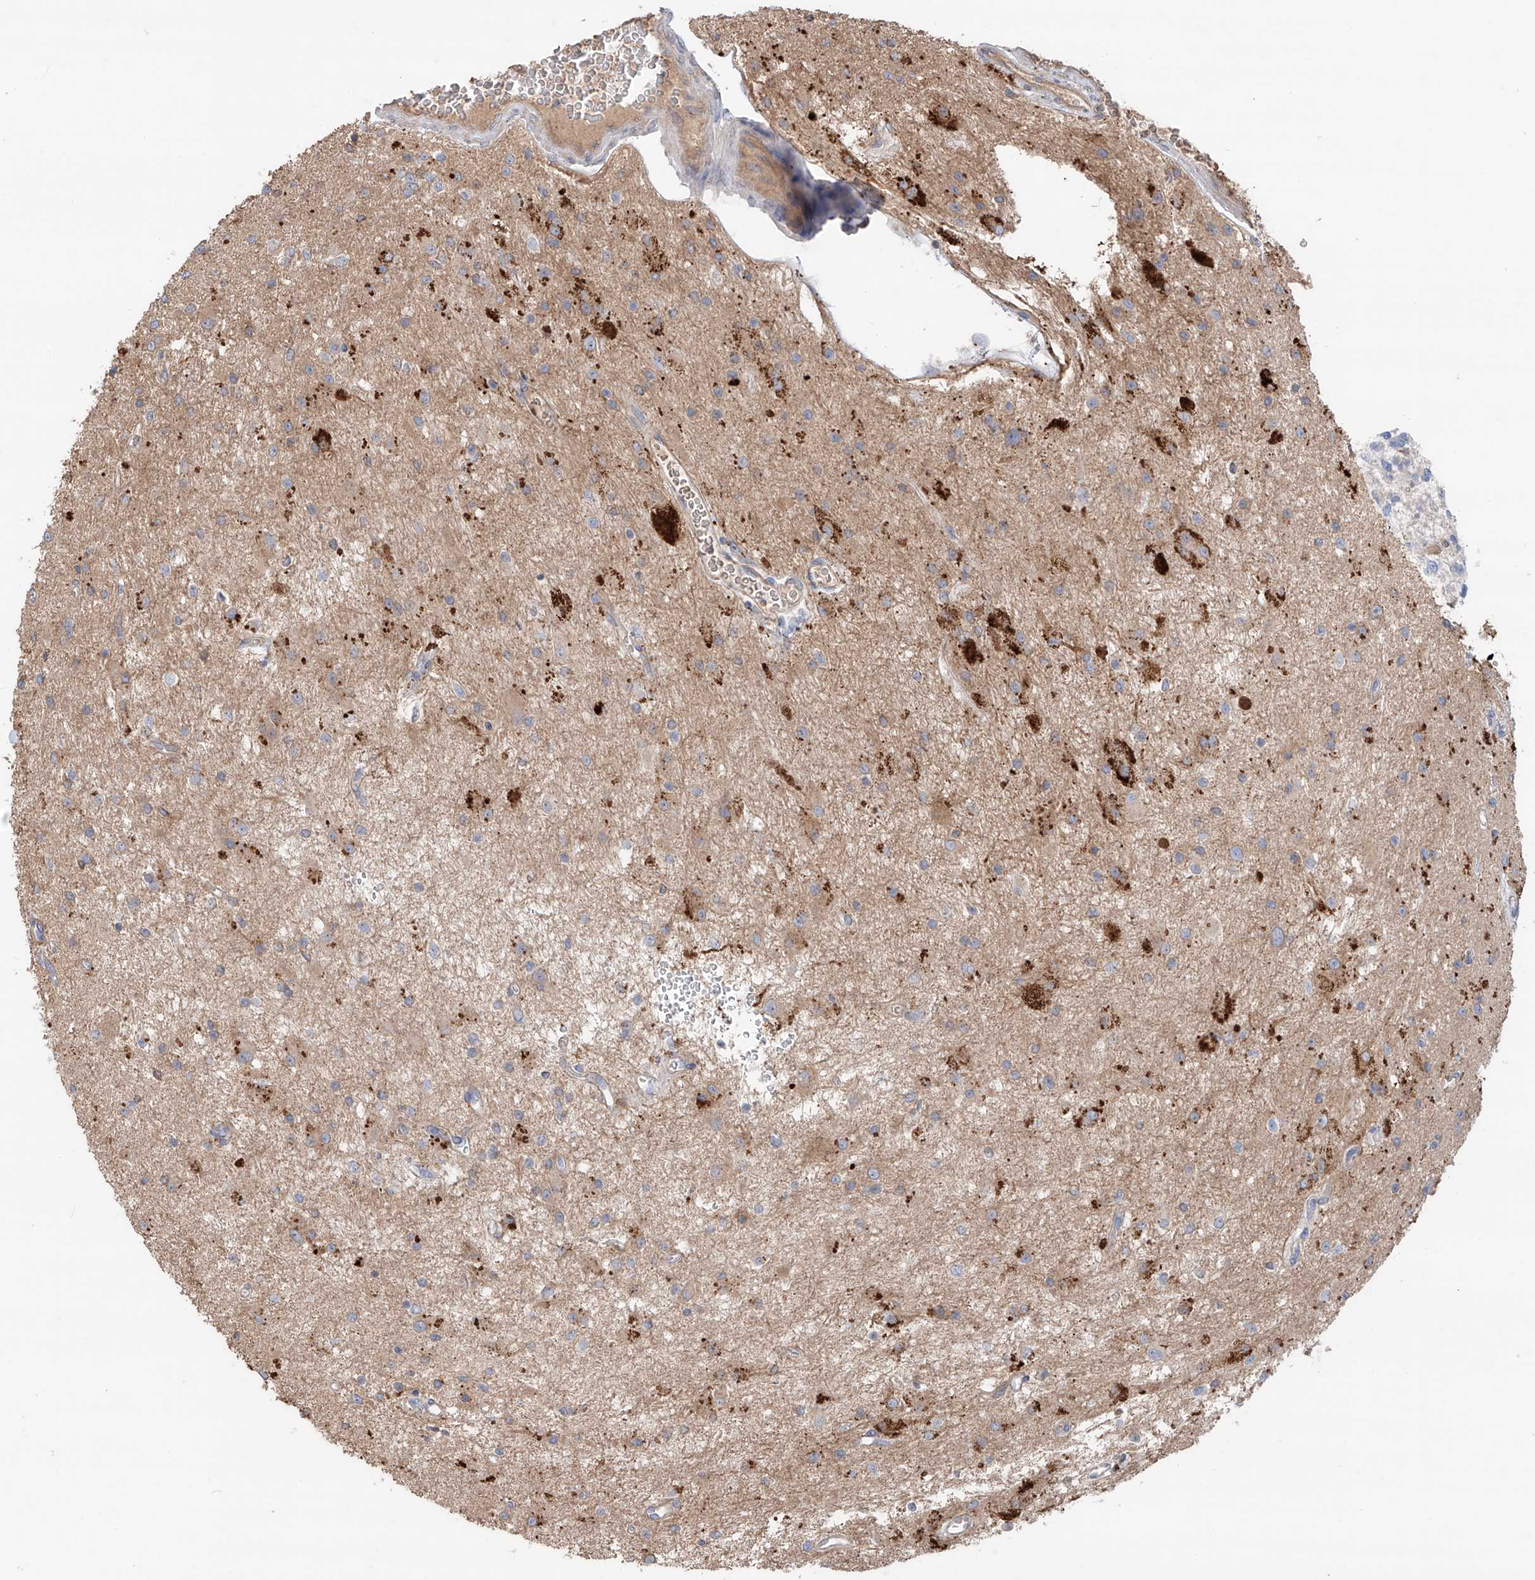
{"staining": {"intensity": "weak", "quantity": "25%-75%", "location": "cytoplasmic/membranous"}, "tissue": "glioma", "cell_type": "Tumor cells", "image_type": "cancer", "snomed": [{"axis": "morphology", "description": "Glioma, malignant, High grade"}, {"axis": "topography", "description": "Brain"}], "caption": "High-power microscopy captured an immunohistochemistry (IHC) photomicrograph of glioma, revealing weak cytoplasmic/membranous staining in approximately 25%-75% of tumor cells.", "gene": "EDN1", "patient": {"sex": "male", "age": 34}}